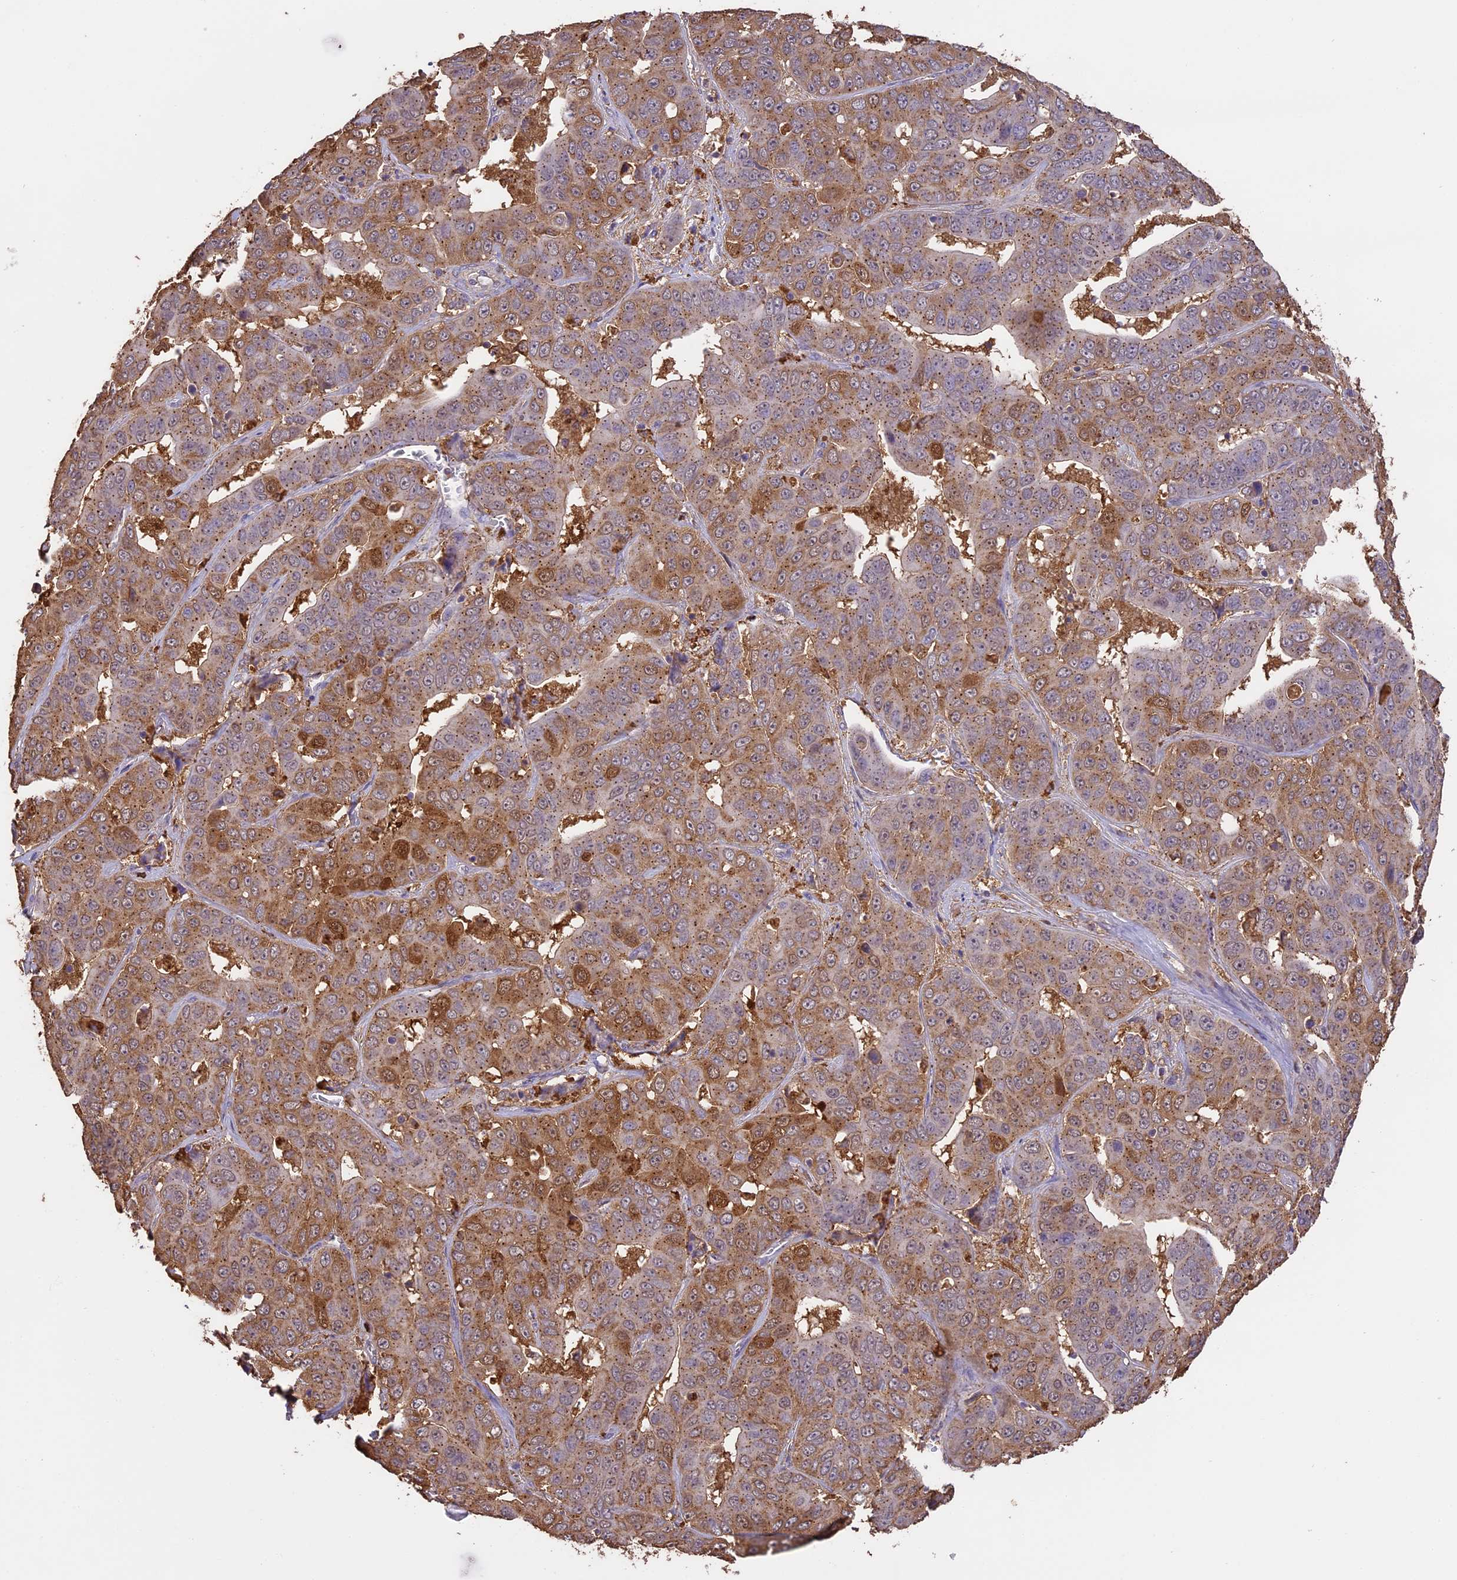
{"staining": {"intensity": "moderate", "quantity": "25%-75%", "location": "cytoplasmic/membranous"}, "tissue": "liver cancer", "cell_type": "Tumor cells", "image_type": "cancer", "snomed": [{"axis": "morphology", "description": "Cholangiocarcinoma"}, {"axis": "topography", "description": "Liver"}], "caption": "Protein staining by IHC demonstrates moderate cytoplasmic/membranous positivity in about 25%-75% of tumor cells in liver cholangiocarcinoma.", "gene": "ARHGAP19", "patient": {"sex": "female", "age": 52}}